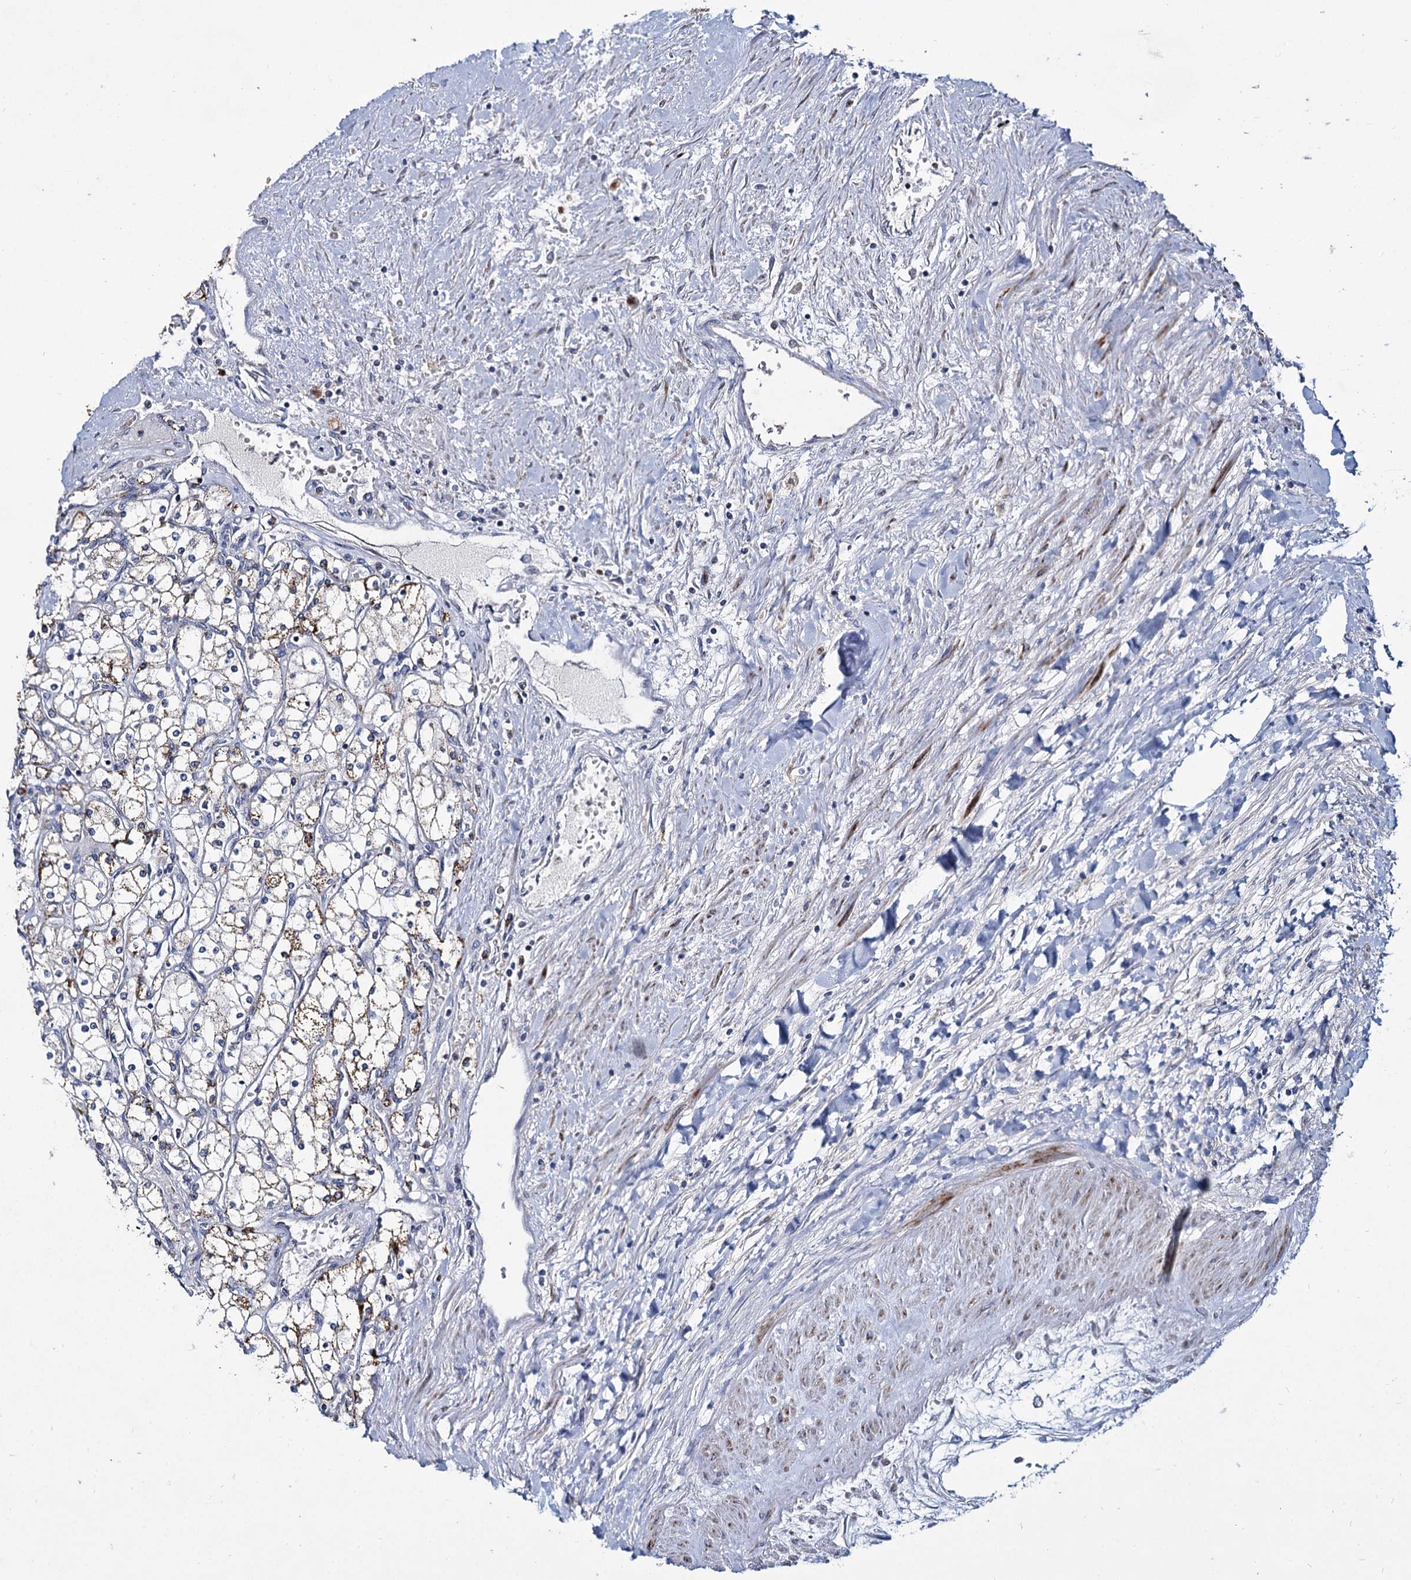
{"staining": {"intensity": "moderate", "quantity": "<25%", "location": "cytoplasmic/membranous"}, "tissue": "renal cancer", "cell_type": "Tumor cells", "image_type": "cancer", "snomed": [{"axis": "morphology", "description": "Adenocarcinoma, NOS"}, {"axis": "topography", "description": "Kidney"}], "caption": "Protein expression analysis of human renal adenocarcinoma reveals moderate cytoplasmic/membranous expression in approximately <25% of tumor cells.", "gene": "RPUSD4", "patient": {"sex": "male", "age": 80}}